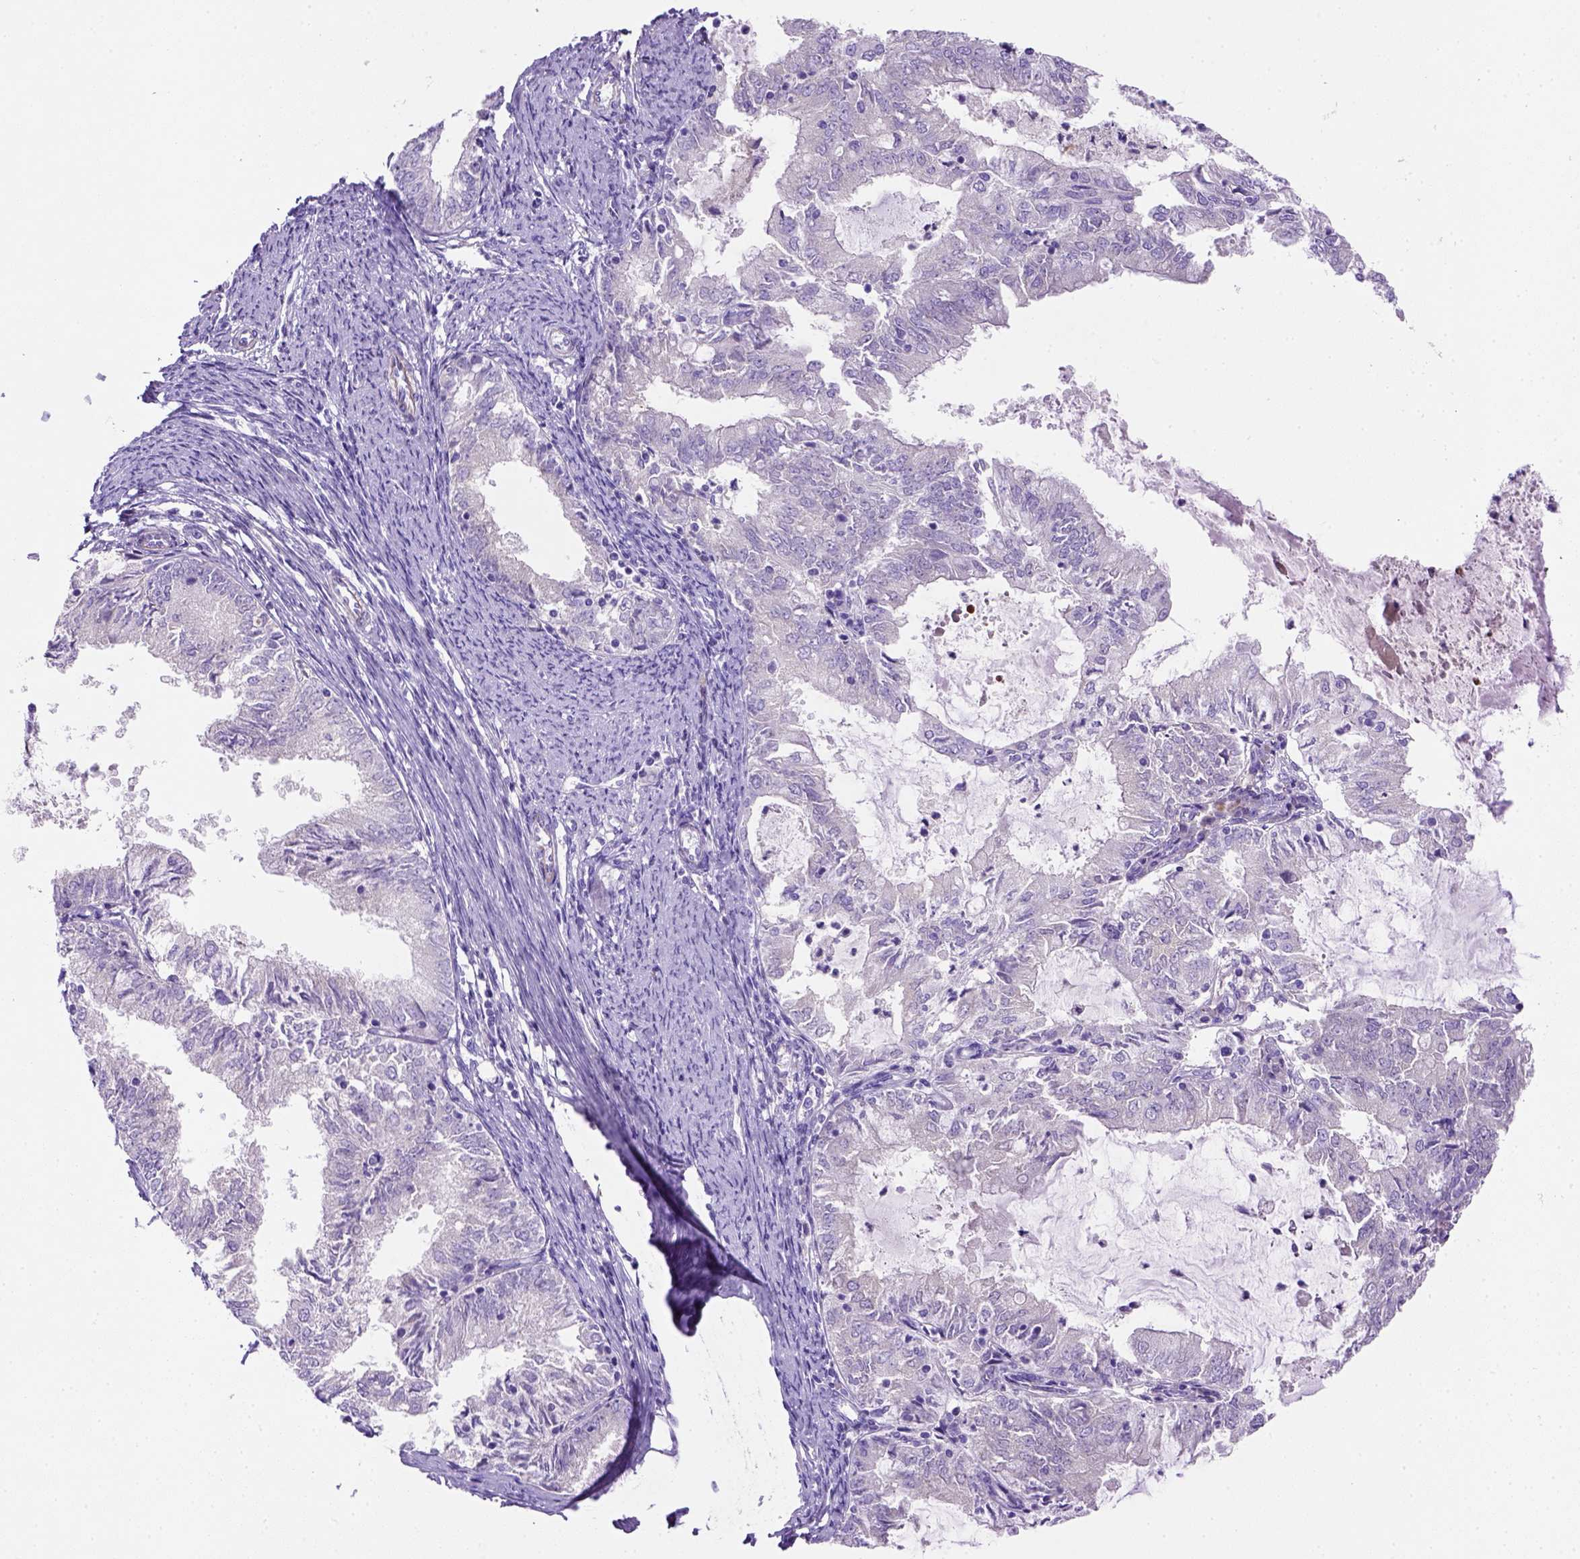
{"staining": {"intensity": "negative", "quantity": "none", "location": "none"}, "tissue": "endometrial cancer", "cell_type": "Tumor cells", "image_type": "cancer", "snomed": [{"axis": "morphology", "description": "Adenocarcinoma, NOS"}, {"axis": "topography", "description": "Endometrium"}], "caption": "High power microscopy image of an immunohistochemistry (IHC) photomicrograph of adenocarcinoma (endometrial), revealing no significant staining in tumor cells. (DAB IHC with hematoxylin counter stain).", "gene": "SIRPD", "patient": {"sex": "female", "age": 57}}